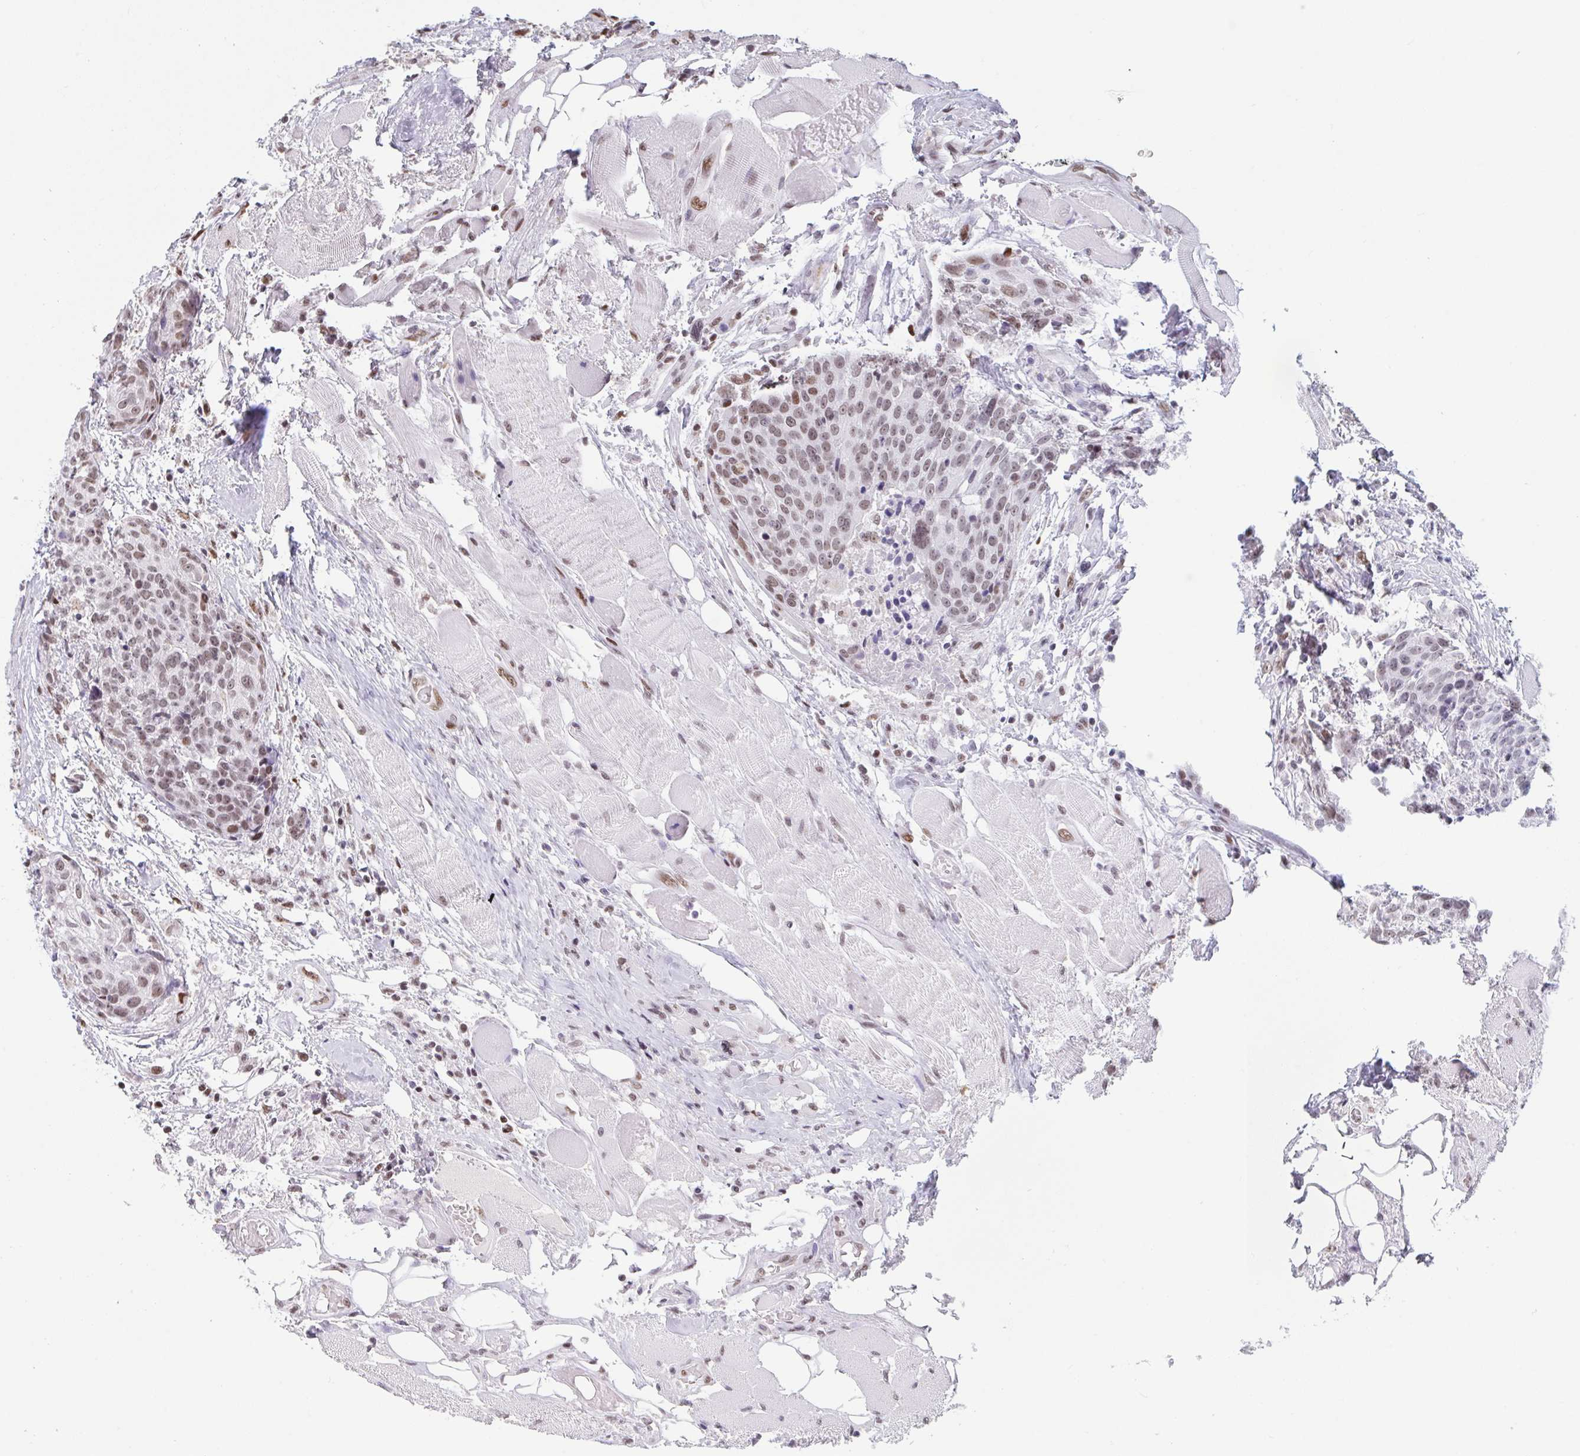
{"staining": {"intensity": "moderate", "quantity": ">75%", "location": "nuclear"}, "tissue": "head and neck cancer", "cell_type": "Tumor cells", "image_type": "cancer", "snomed": [{"axis": "morphology", "description": "Squamous cell carcinoma, NOS"}, {"axis": "topography", "description": "Oral tissue"}, {"axis": "topography", "description": "Head-Neck"}], "caption": "This is an image of IHC staining of head and neck squamous cell carcinoma, which shows moderate positivity in the nuclear of tumor cells.", "gene": "CBFA2T2", "patient": {"sex": "male", "age": 64}}